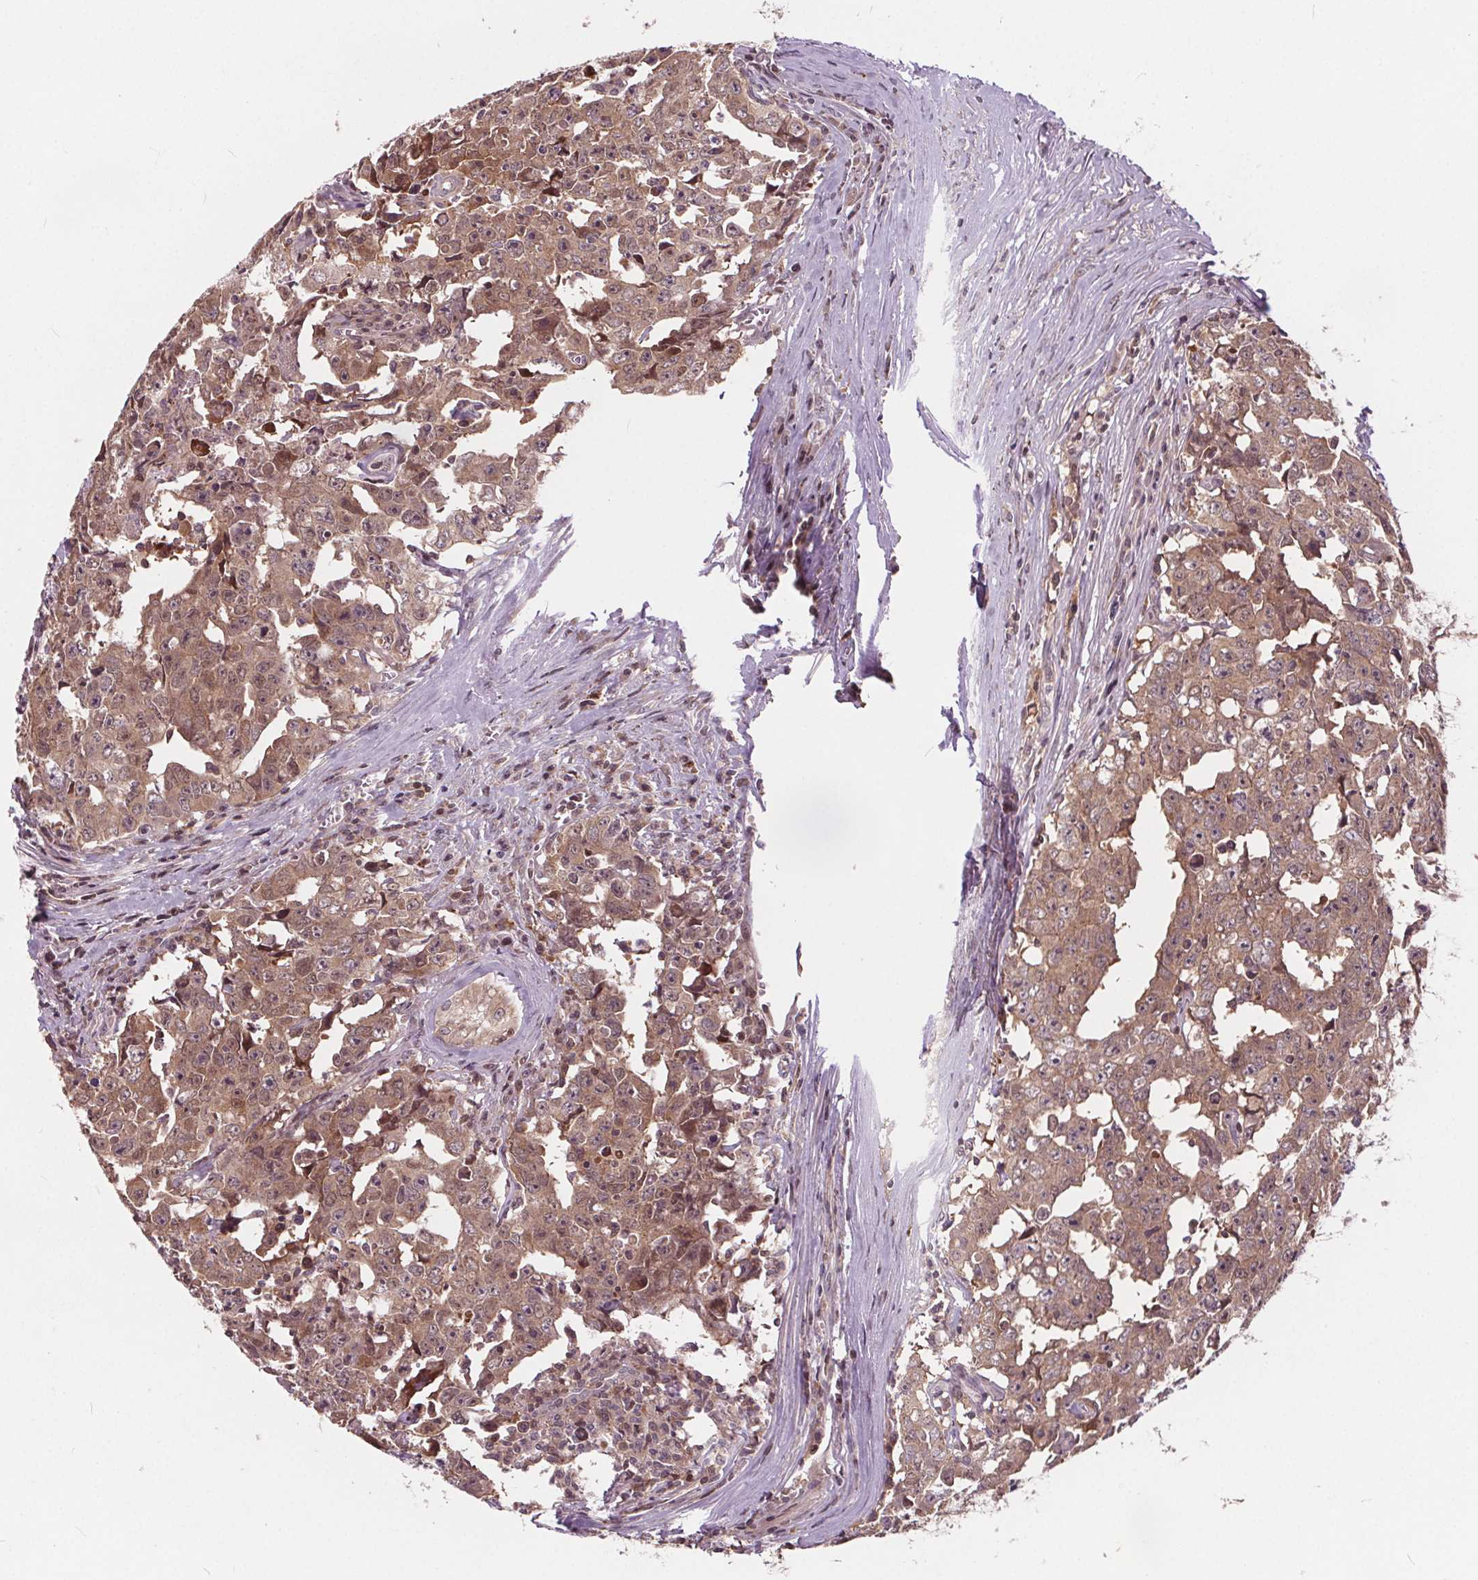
{"staining": {"intensity": "moderate", "quantity": ">75%", "location": "cytoplasmic/membranous,nuclear"}, "tissue": "testis cancer", "cell_type": "Tumor cells", "image_type": "cancer", "snomed": [{"axis": "morphology", "description": "Carcinoma, Embryonal, NOS"}, {"axis": "topography", "description": "Testis"}], "caption": "Immunohistochemistry (IHC) (DAB) staining of testis embryonal carcinoma displays moderate cytoplasmic/membranous and nuclear protein staining in approximately >75% of tumor cells.", "gene": "HIF1AN", "patient": {"sex": "male", "age": 22}}